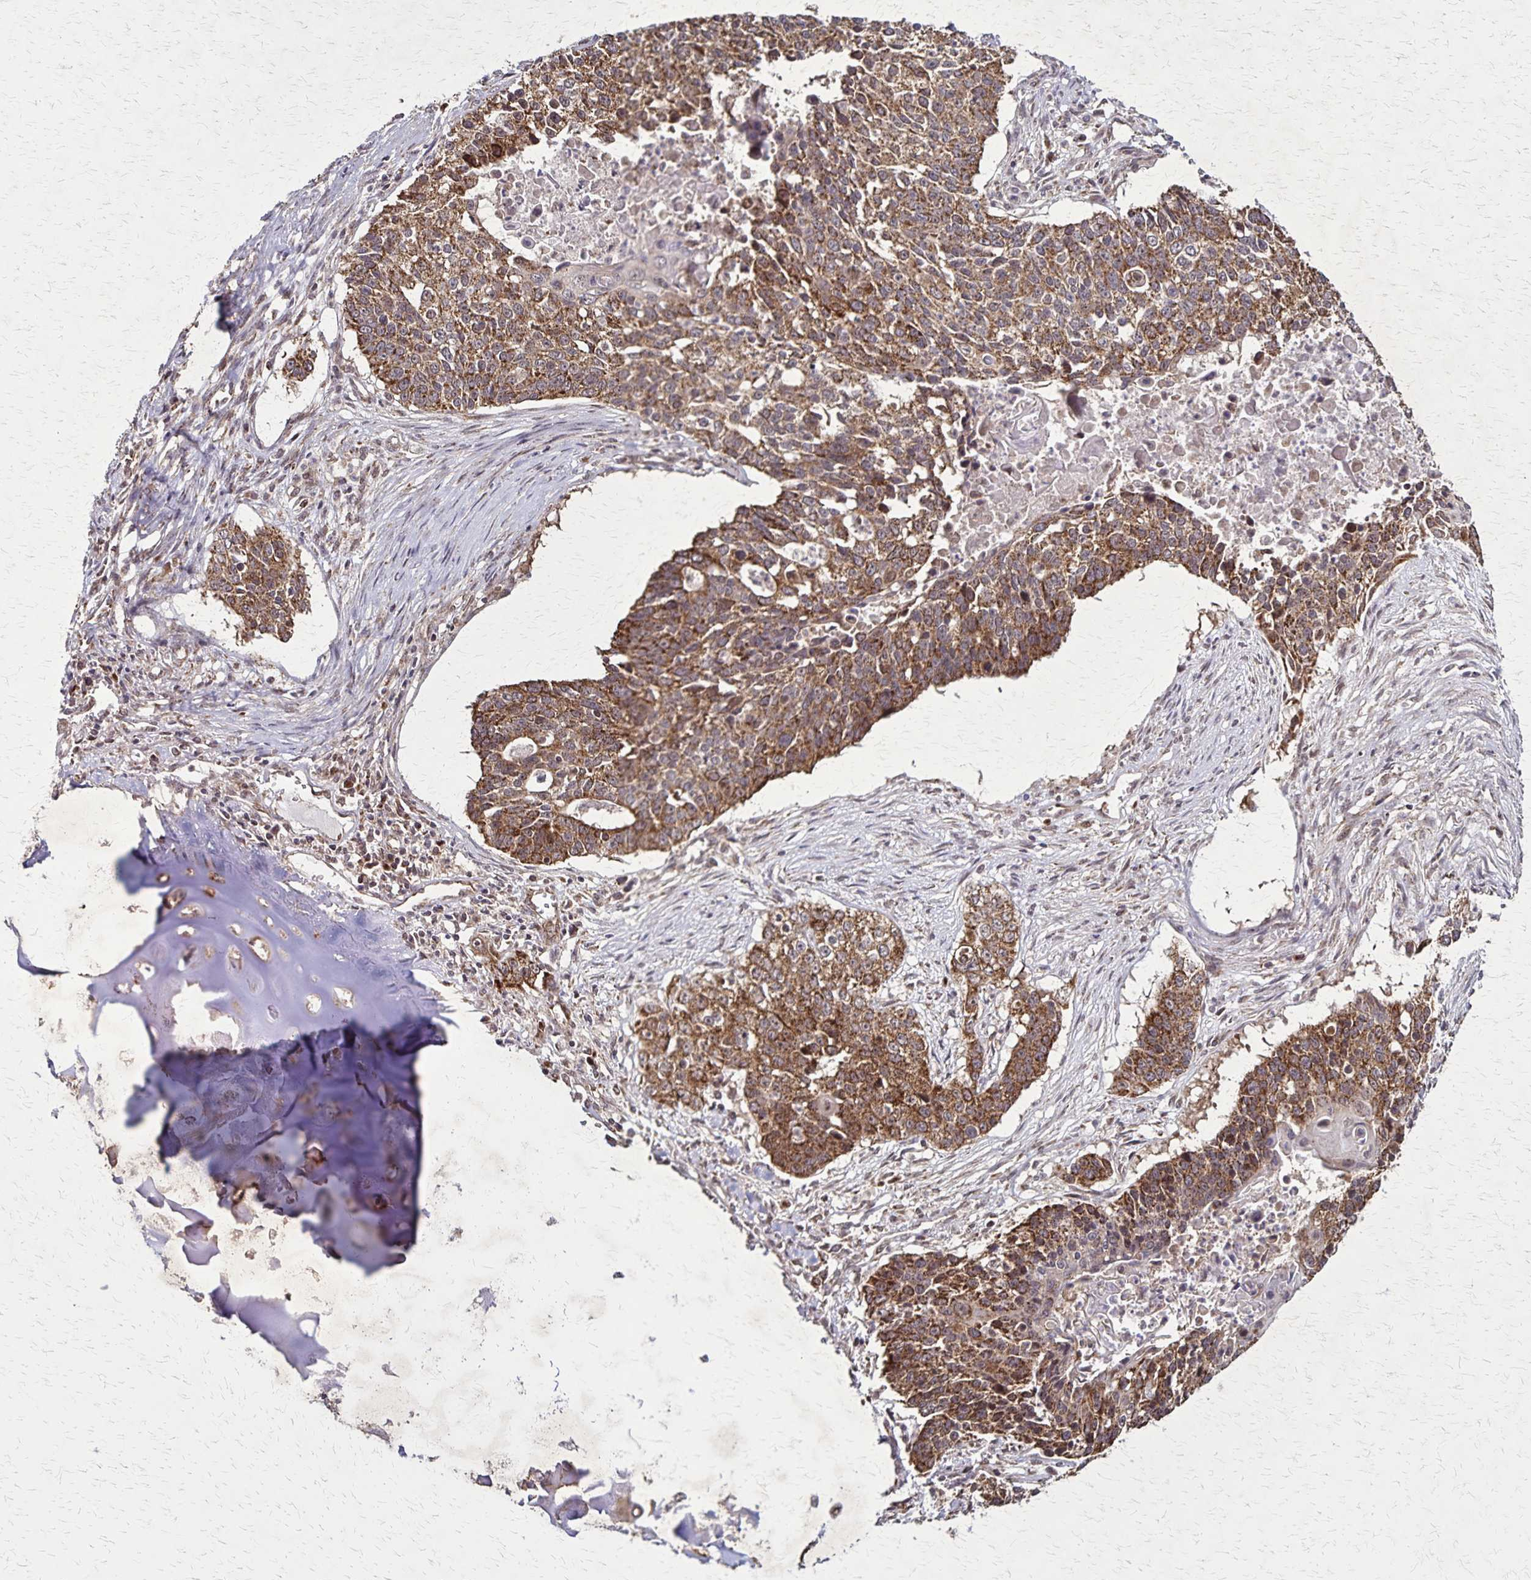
{"staining": {"intensity": "strong", "quantity": ">75%", "location": "cytoplasmic/membranous"}, "tissue": "lung cancer", "cell_type": "Tumor cells", "image_type": "cancer", "snomed": [{"axis": "morphology", "description": "Squamous cell carcinoma, NOS"}, {"axis": "morphology", "description": "Squamous cell carcinoma, metastatic, NOS"}, {"axis": "topography", "description": "Lung"}, {"axis": "topography", "description": "Pleura, NOS"}], "caption": "Lung cancer (metastatic squamous cell carcinoma) was stained to show a protein in brown. There is high levels of strong cytoplasmic/membranous expression in about >75% of tumor cells.", "gene": "NFS1", "patient": {"sex": "male", "age": 72}}